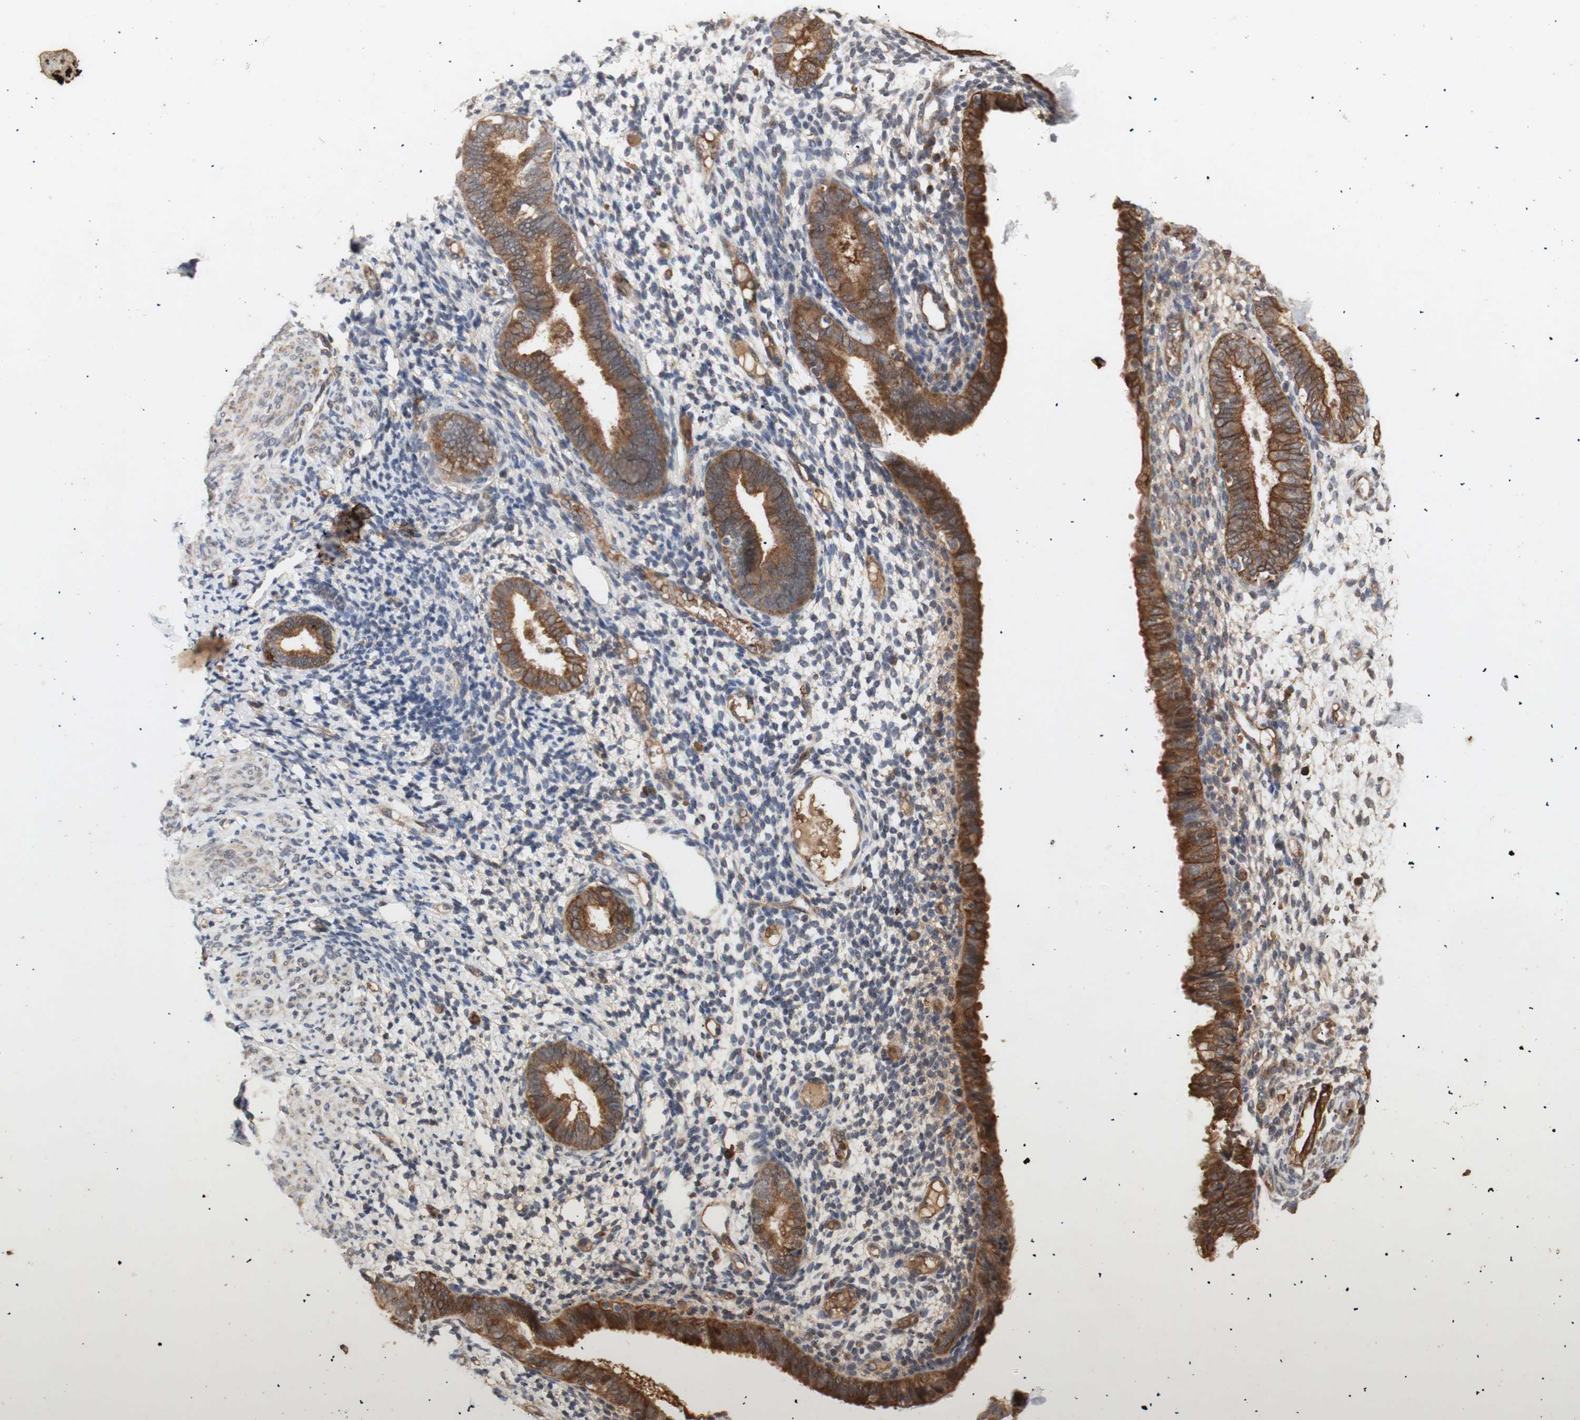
{"staining": {"intensity": "weak", "quantity": "25%-75%", "location": "cytoplasmic/membranous"}, "tissue": "endometrium", "cell_type": "Cells in endometrial stroma", "image_type": "normal", "snomed": [{"axis": "morphology", "description": "Normal tissue, NOS"}, {"axis": "topography", "description": "Endometrium"}], "caption": "Brown immunohistochemical staining in unremarkable endometrium shows weak cytoplasmic/membranous positivity in about 25%-75% of cells in endometrial stroma.", "gene": "PKN1", "patient": {"sex": "female", "age": 61}}